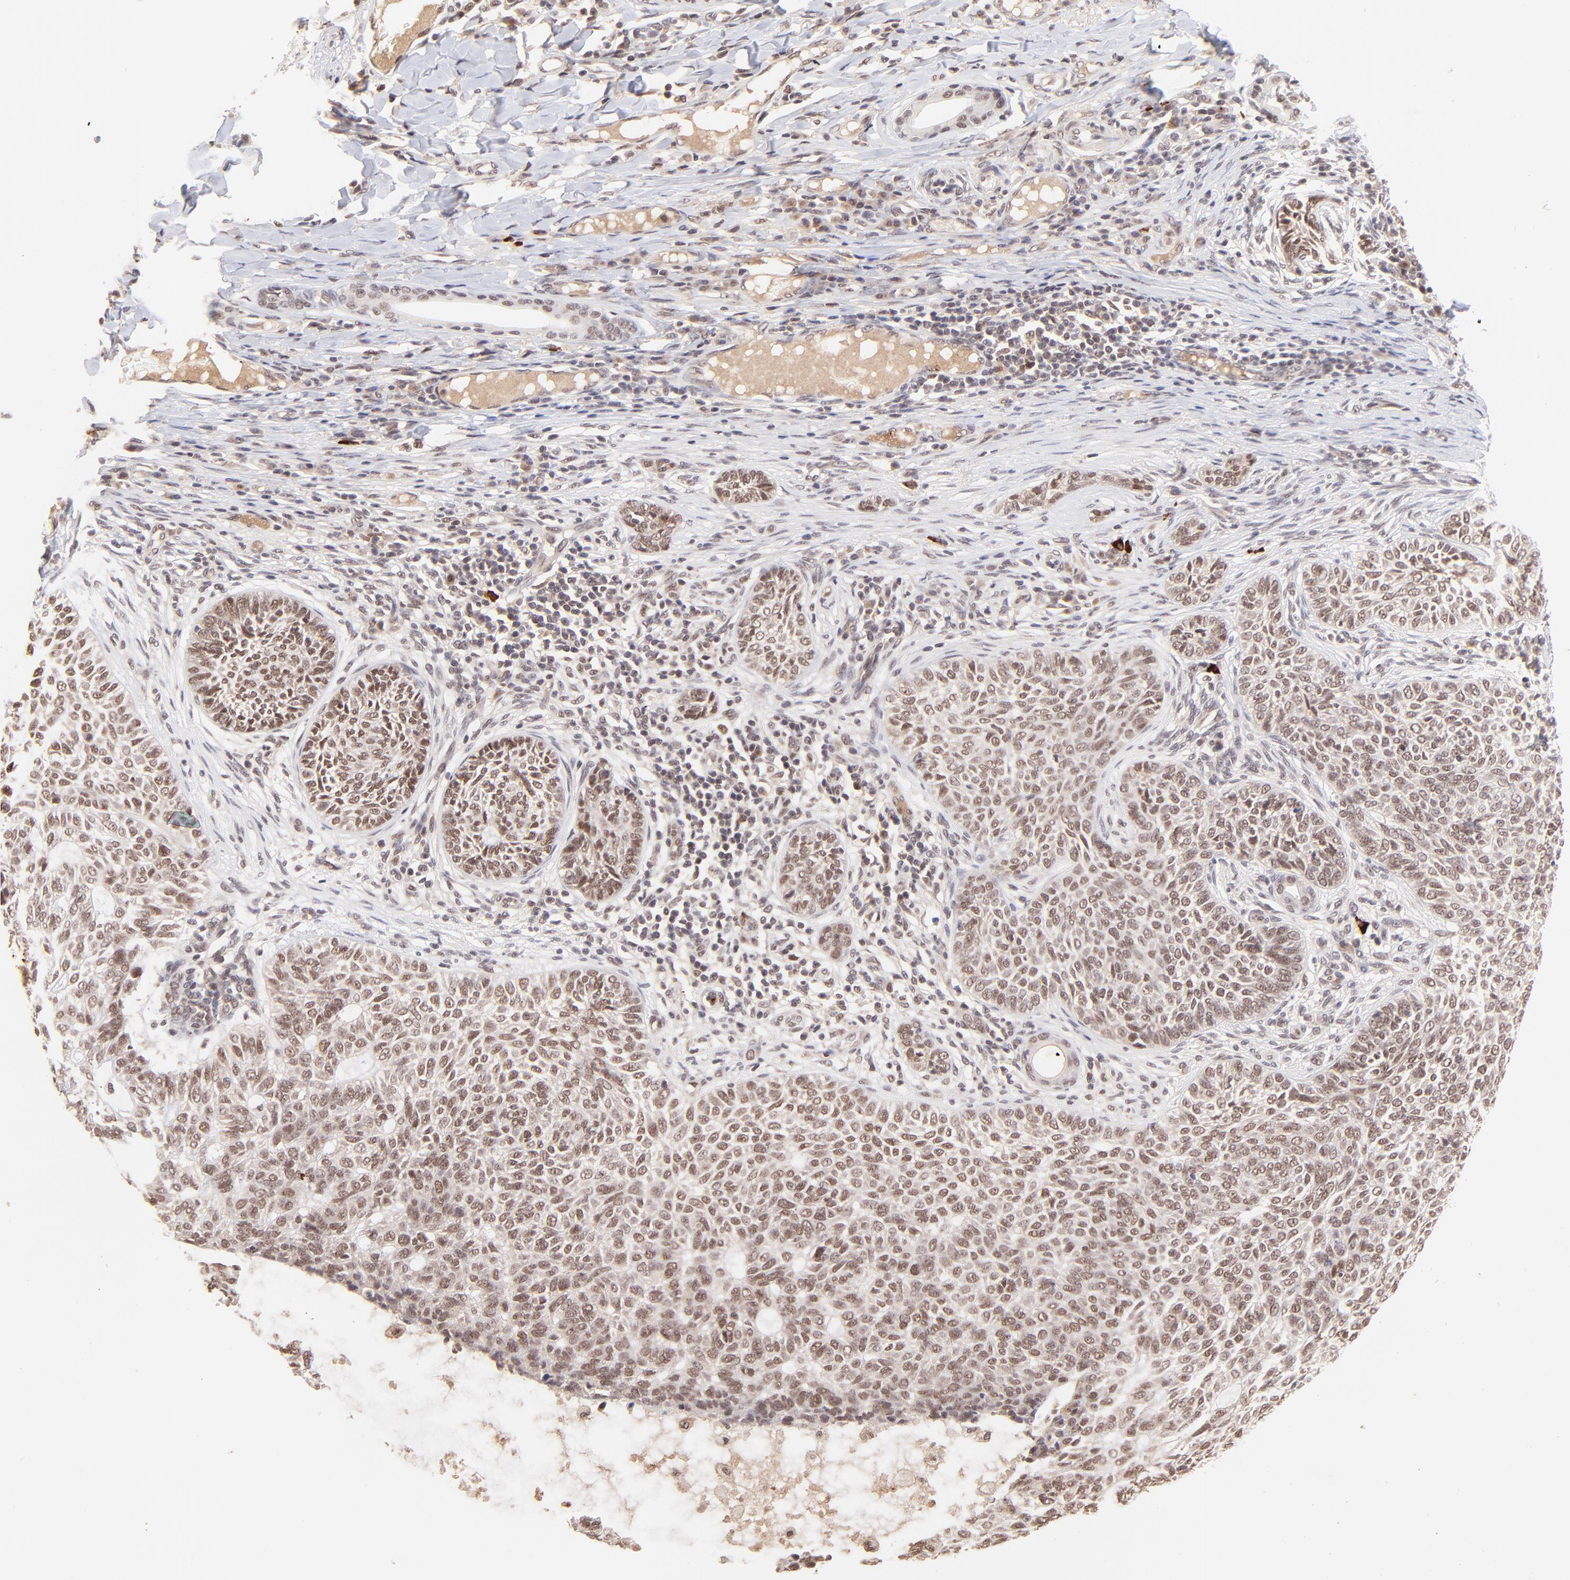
{"staining": {"intensity": "weak", "quantity": ">75%", "location": "nuclear"}, "tissue": "skin cancer", "cell_type": "Tumor cells", "image_type": "cancer", "snomed": [{"axis": "morphology", "description": "Basal cell carcinoma"}, {"axis": "topography", "description": "Skin"}], "caption": "Skin cancer stained for a protein (brown) shows weak nuclear positive expression in approximately >75% of tumor cells.", "gene": "MED12", "patient": {"sex": "male", "age": 87}}